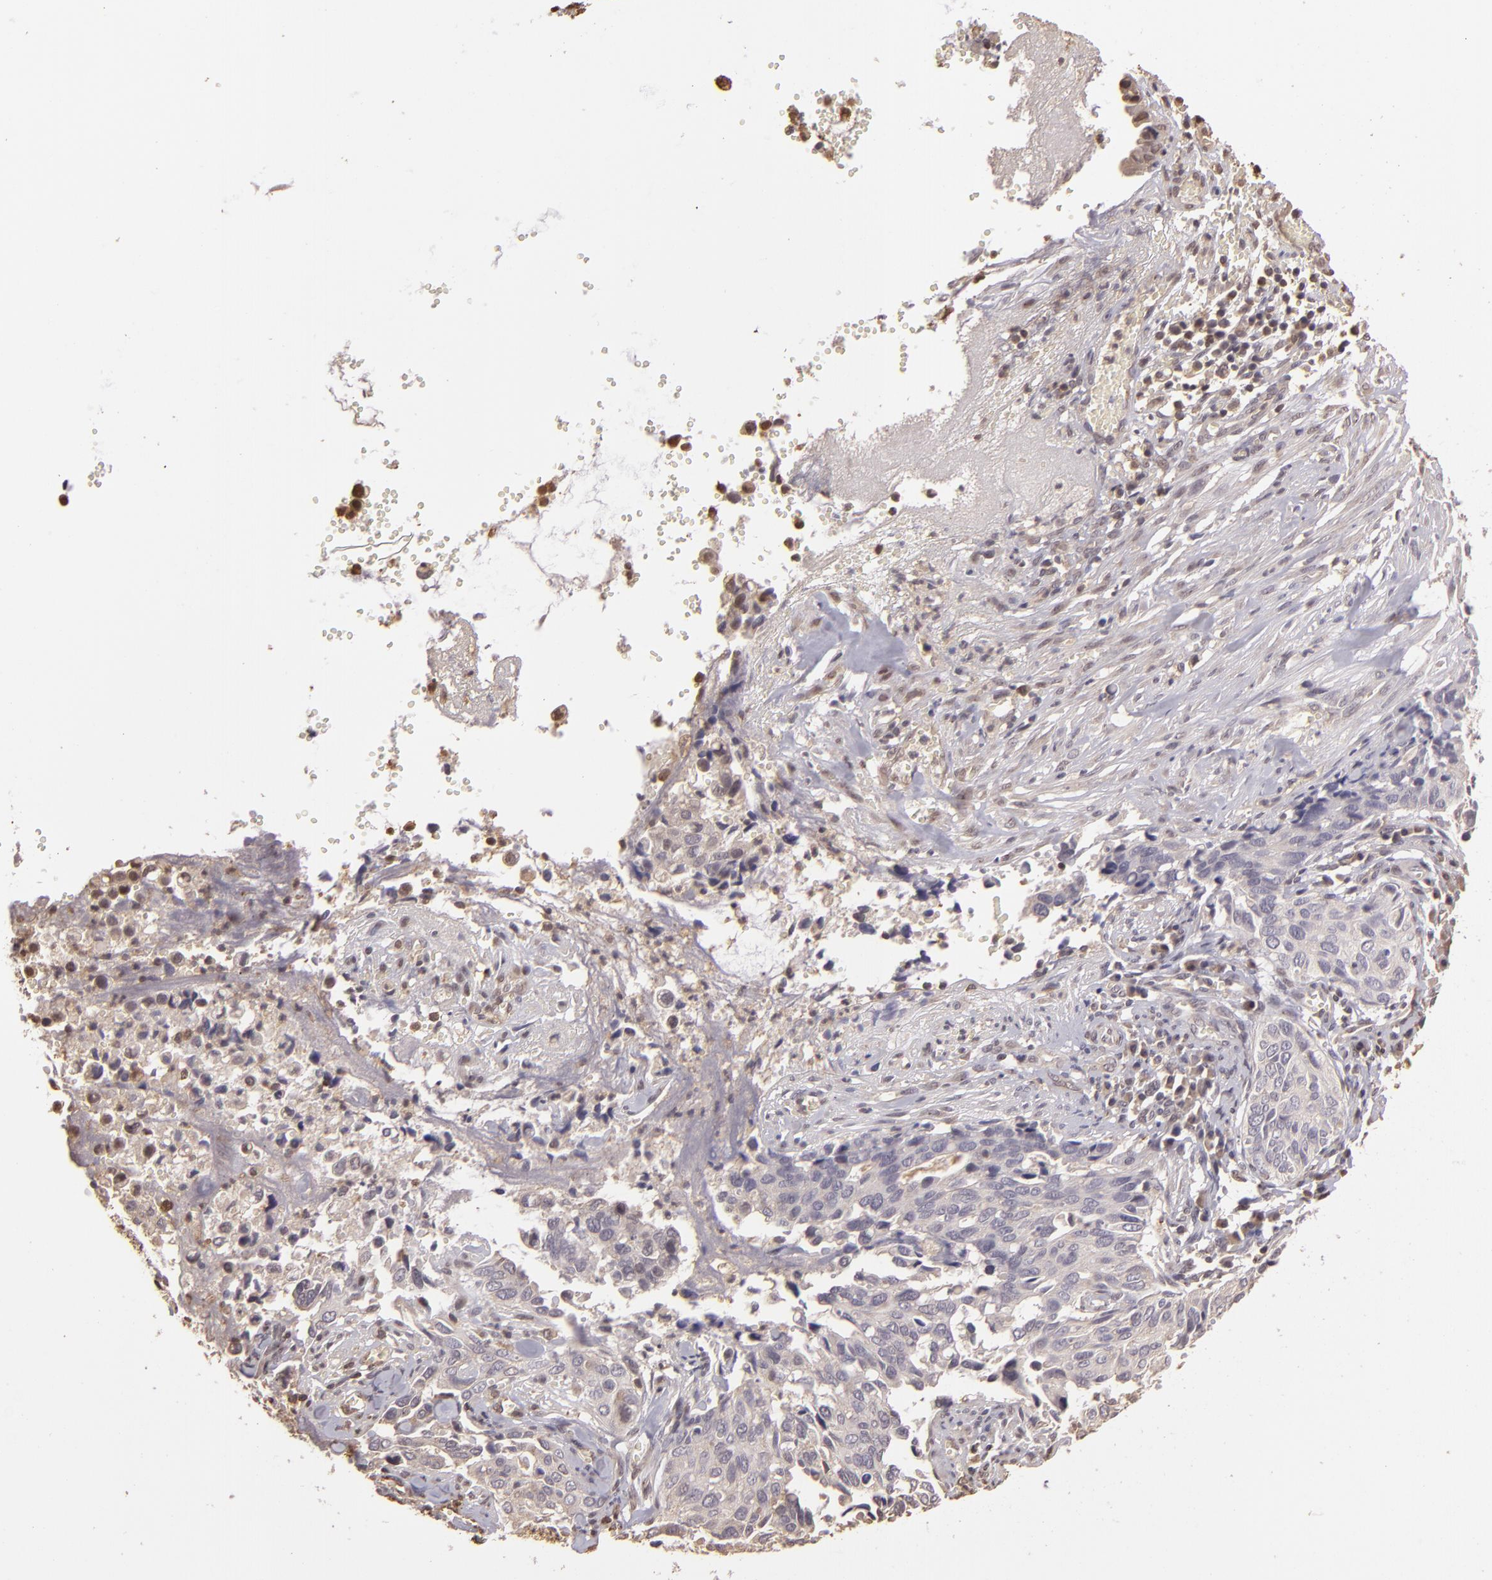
{"staining": {"intensity": "negative", "quantity": "none", "location": "none"}, "tissue": "cervical cancer", "cell_type": "Tumor cells", "image_type": "cancer", "snomed": [{"axis": "morphology", "description": "Normal tissue, NOS"}, {"axis": "morphology", "description": "Squamous cell carcinoma, NOS"}, {"axis": "topography", "description": "Cervix"}], "caption": "The photomicrograph demonstrates no significant staining in tumor cells of cervical cancer. (DAB (3,3'-diaminobenzidine) immunohistochemistry (IHC) with hematoxylin counter stain).", "gene": "ARPC2", "patient": {"sex": "female", "age": 45}}